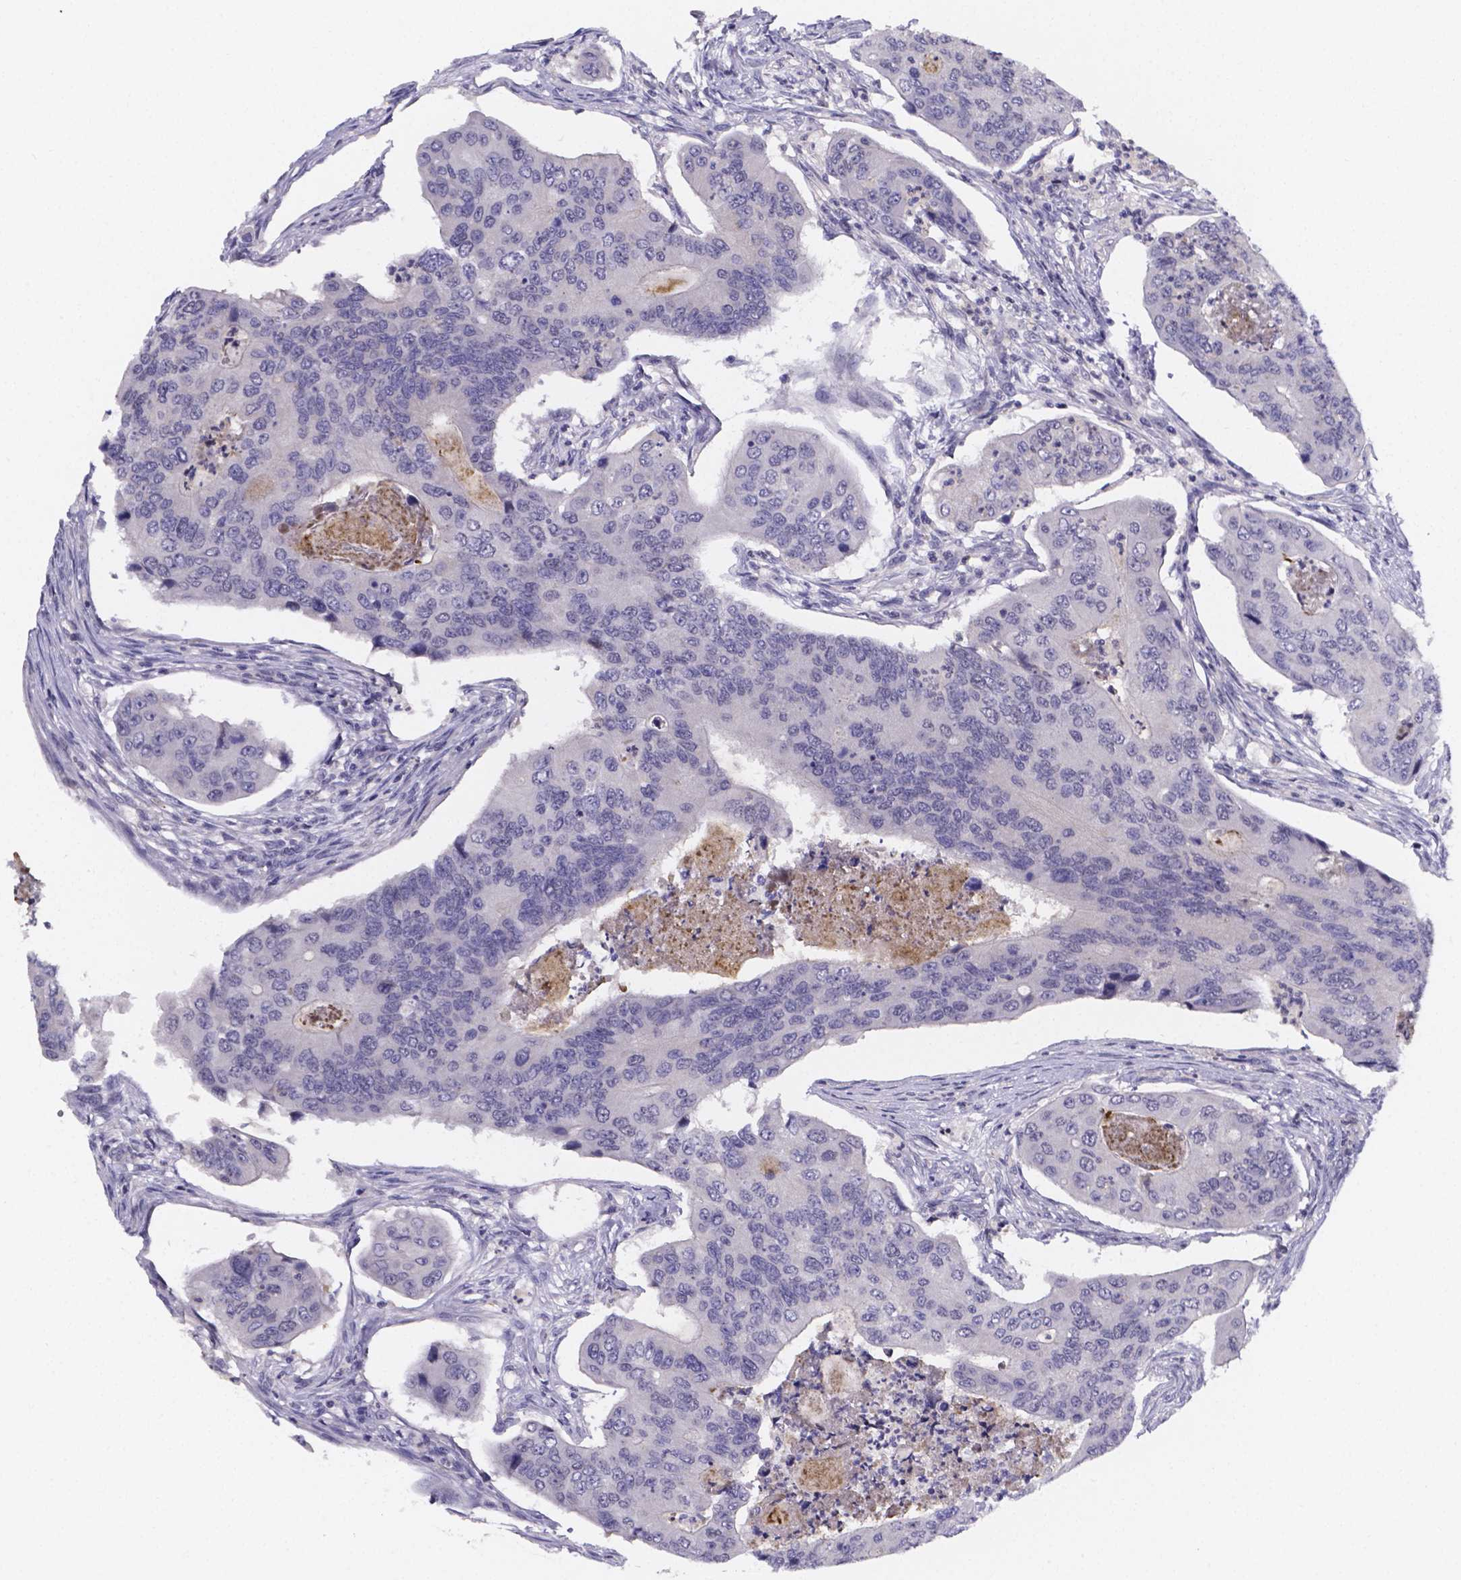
{"staining": {"intensity": "negative", "quantity": "none", "location": "none"}, "tissue": "colorectal cancer", "cell_type": "Tumor cells", "image_type": "cancer", "snomed": [{"axis": "morphology", "description": "Adenocarcinoma, NOS"}, {"axis": "topography", "description": "Colon"}], "caption": "Colorectal cancer was stained to show a protein in brown. There is no significant positivity in tumor cells. Nuclei are stained in blue.", "gene": "IZUMO1", "patient": {"sex": "female", "age": 67}}